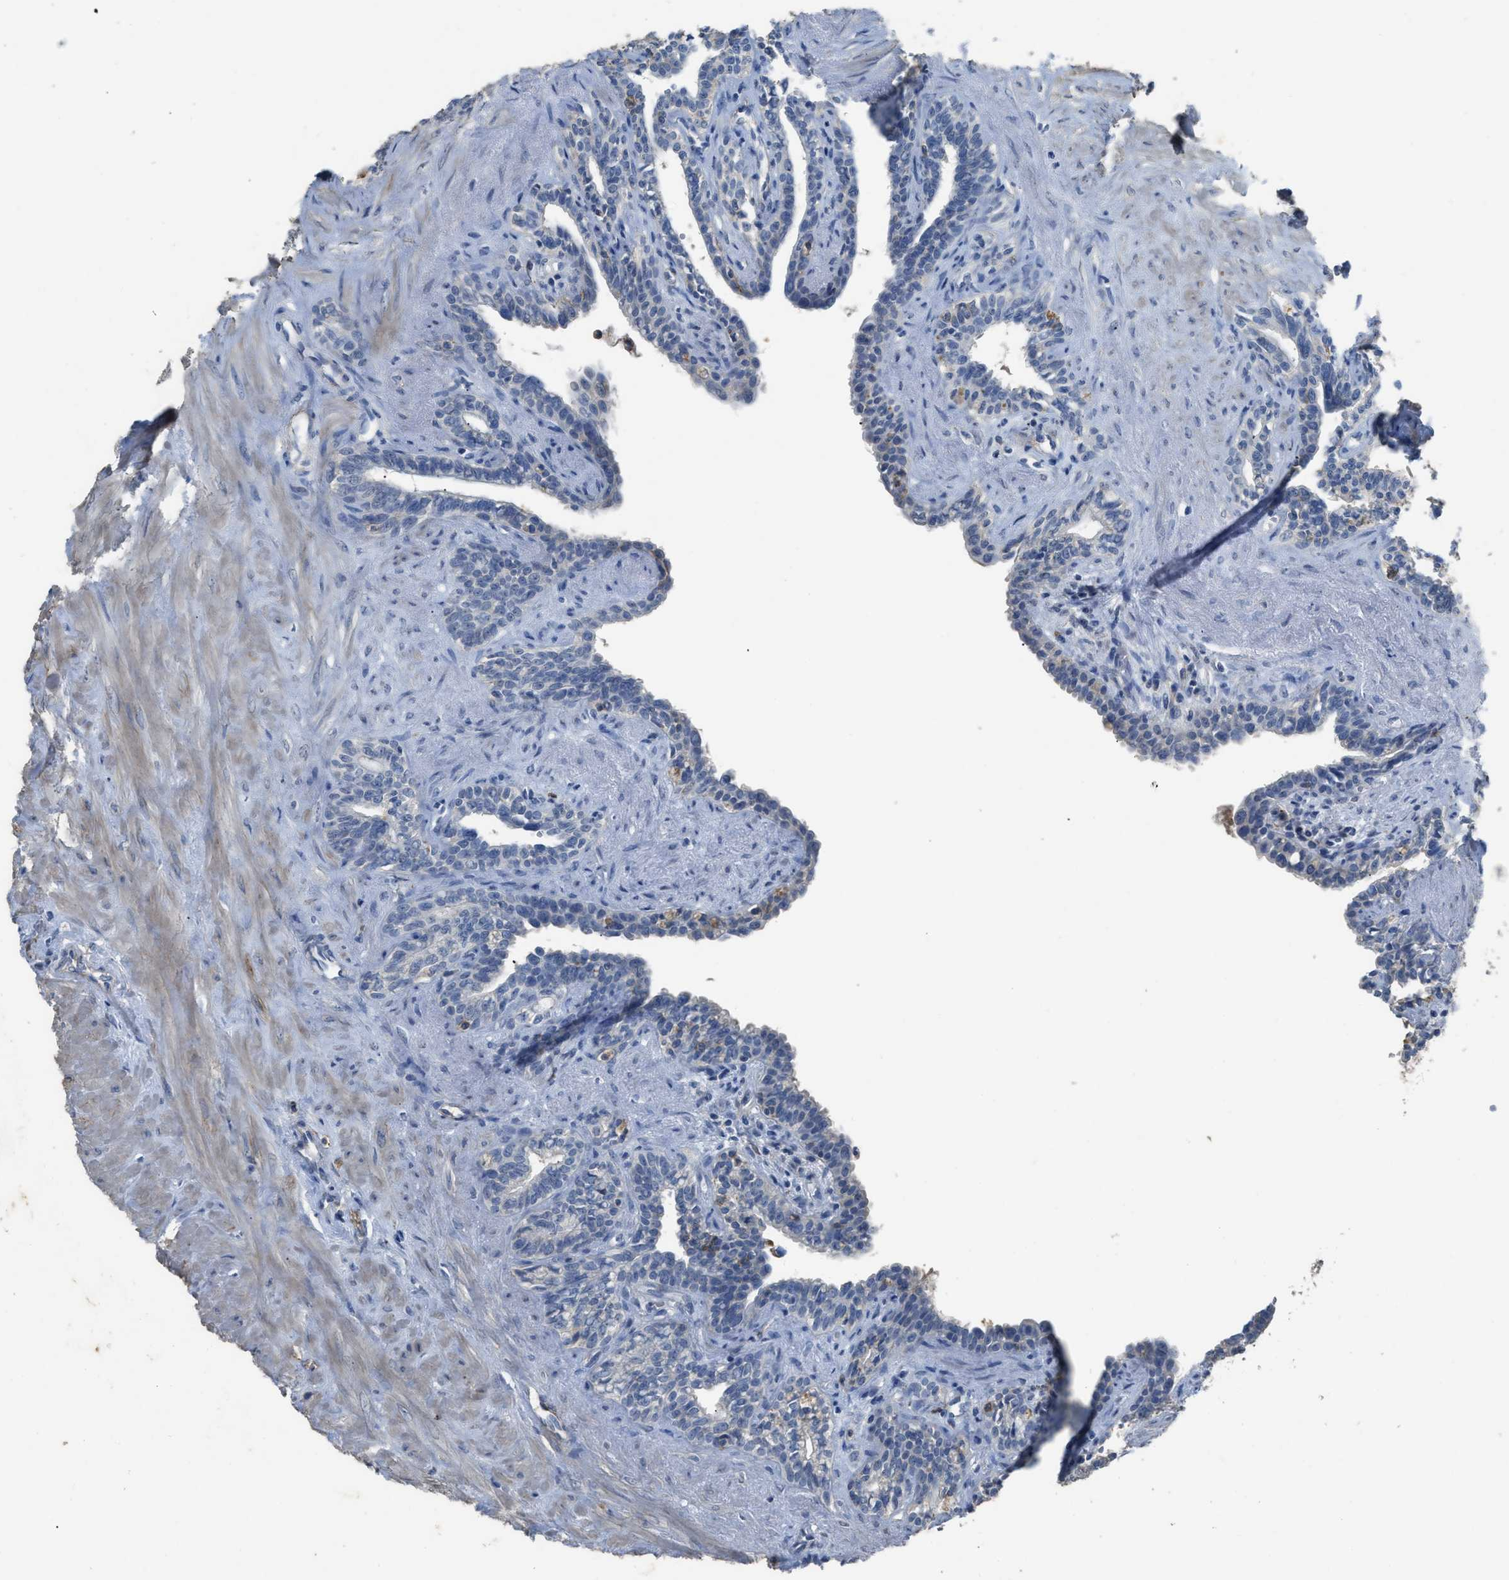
{"staining": {"intensity": "moderate", "quantity": "<25%", "location": "cytoplasmic/membranous"}, "tissue": "seminal vesicle", "cell_type": "Glandular cells", "image_type": "normal", "snomed": [{"axis": "morphology", "description": "Normal tissue, NOS"}, {"axis": "morphology", "description": "Adenocarcinoma, High grade"}, {"axis": "topography", "description": "Prostate"}, {"axis": "topography", "description": "Seminal veicle"}], "caption": "Immunohistochemistry micrograph of normal human seminal vesicle stained for a protein (brown), which displays low levels of moderate cytoplasmic/membranous staining in about <25% of glandular cells.", "gene": "OR51E1", "patient": {"sex": "male", "age": 55}}